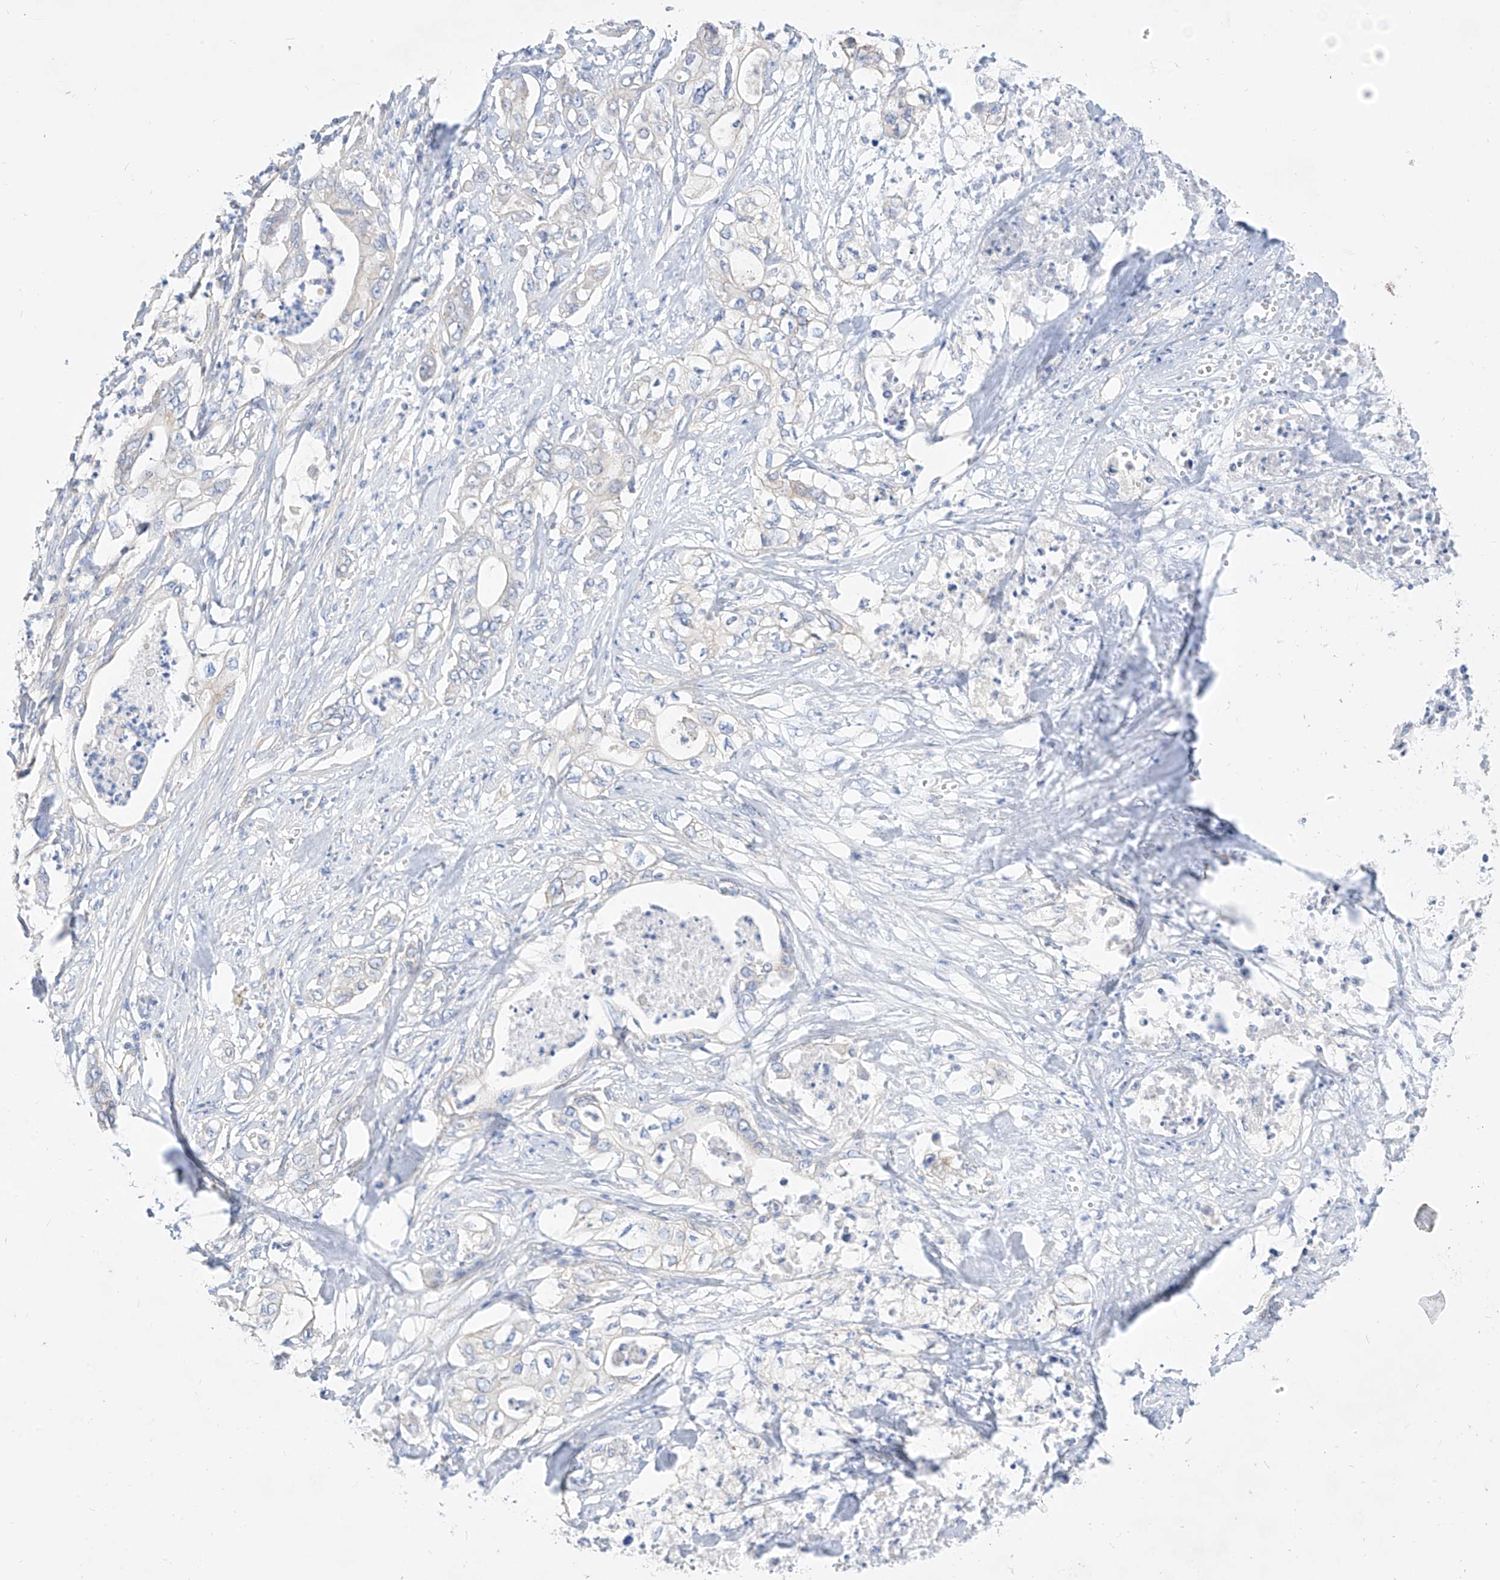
{"staining": {"intensity": "negative", "quantity": "none", "location": "none"}, "tissue": "pancreatic cancer", "cell_type": "Tumor cells", "image_type": "cancer", "snomed": [{"axis": "morphology", "description": "Adenocarcinoma, NOS"}, {"axis": "topography", "description": "Pancreas"}], "caption": "Immunohistochemistry (IHC) image of neoplastic tissue: pancreatic adenocarcinoma stained with DAB demonstrates no significant protein positivity in tumor cells.", "gene": "SCGB2A1", "patient": {"sex": "female", "age": 78}}